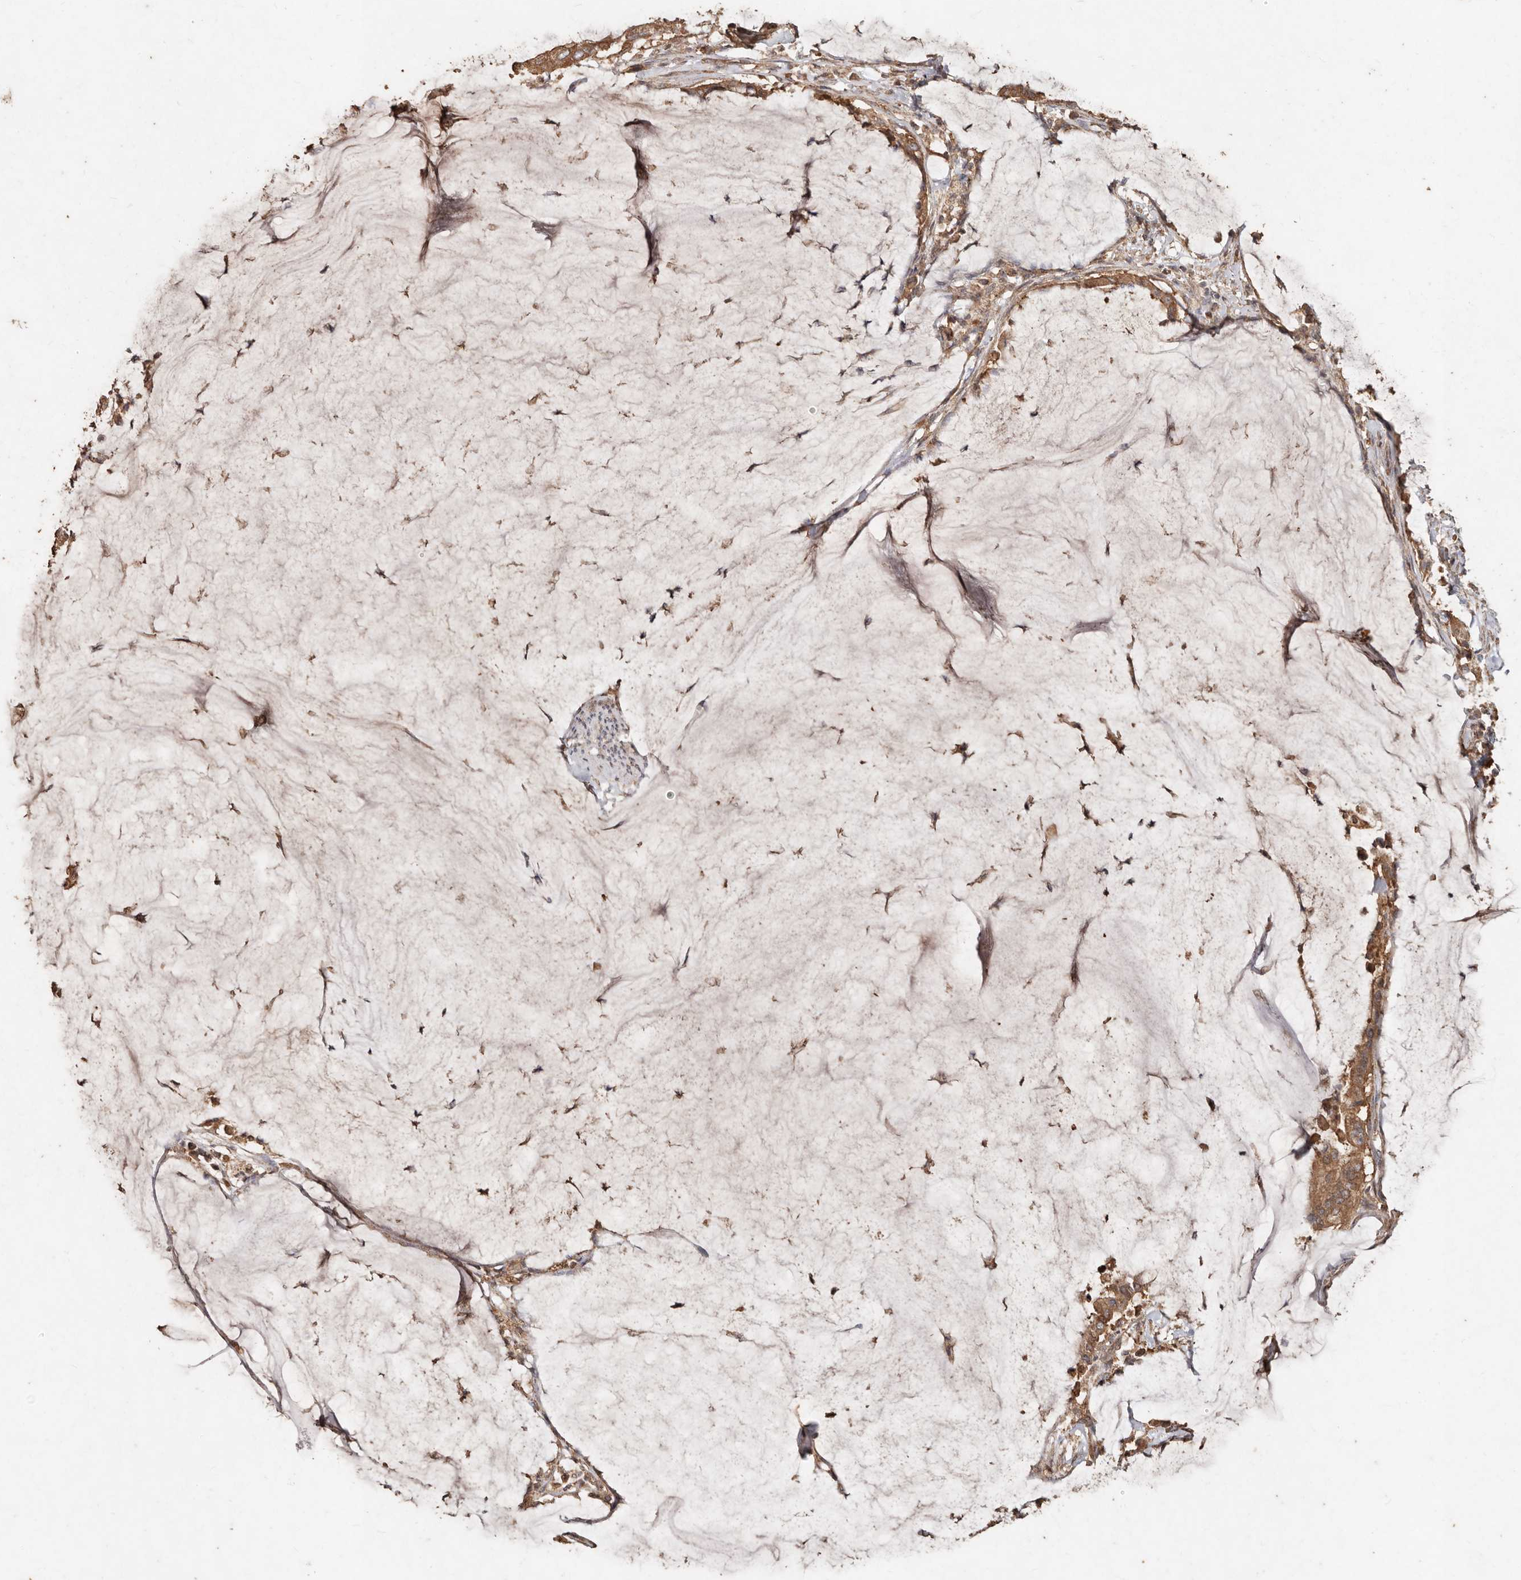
{"staining": {"intensity": "moderate", "quantity": ">75%", "location": "cytoplasmic/membranous"}, "tissue": "pancreatic cancer", "cell_type": "Tumor cells", "image_type": "cancer", "snomed": [{"axis": "morphology", "description": "Adenocarcinoma, NOS"}, {"axis": "topography", "description": "Pancreas"}], "caption": "Immunohistochemical staining of pancreatic cancer demonstrates medium levels of moderate cytoplasmic/membranous staining in approximately >75% of tumor cells.", "gene": "FARS2", "patient": {"sex": "male", "age": 41}}